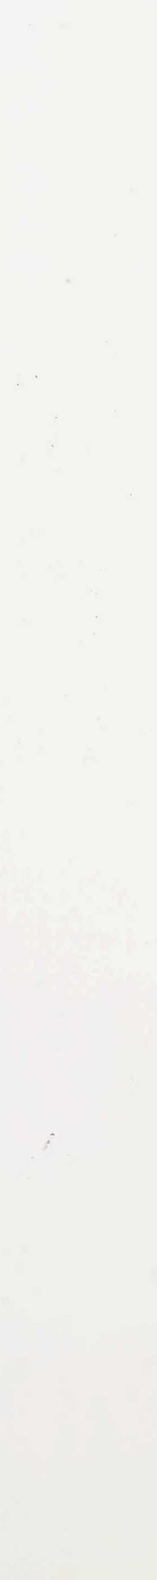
{"staining": {"intensity": "negative", "quantity": "none", "location": "none"}, "tissue": "adipose tissue", "cell_type": "Adipocytes", "image_type": "normal", "snomed": [{"axis": "morphology", "description": "Normal tissue, NOS"}, {"axis": "morphology", "description": "Fibrosis, NOS"}, {"axis": "topography", "description": "Breast"}], "caption": "Immunohistochemistry (IHC) photomicrograph of benign adipose tissue: human adipose tissue stained with DAB reveals no significant protein expression in adipocytes.", "gene": "ACO2", "patient": {"sex": "female", "age": 24}}